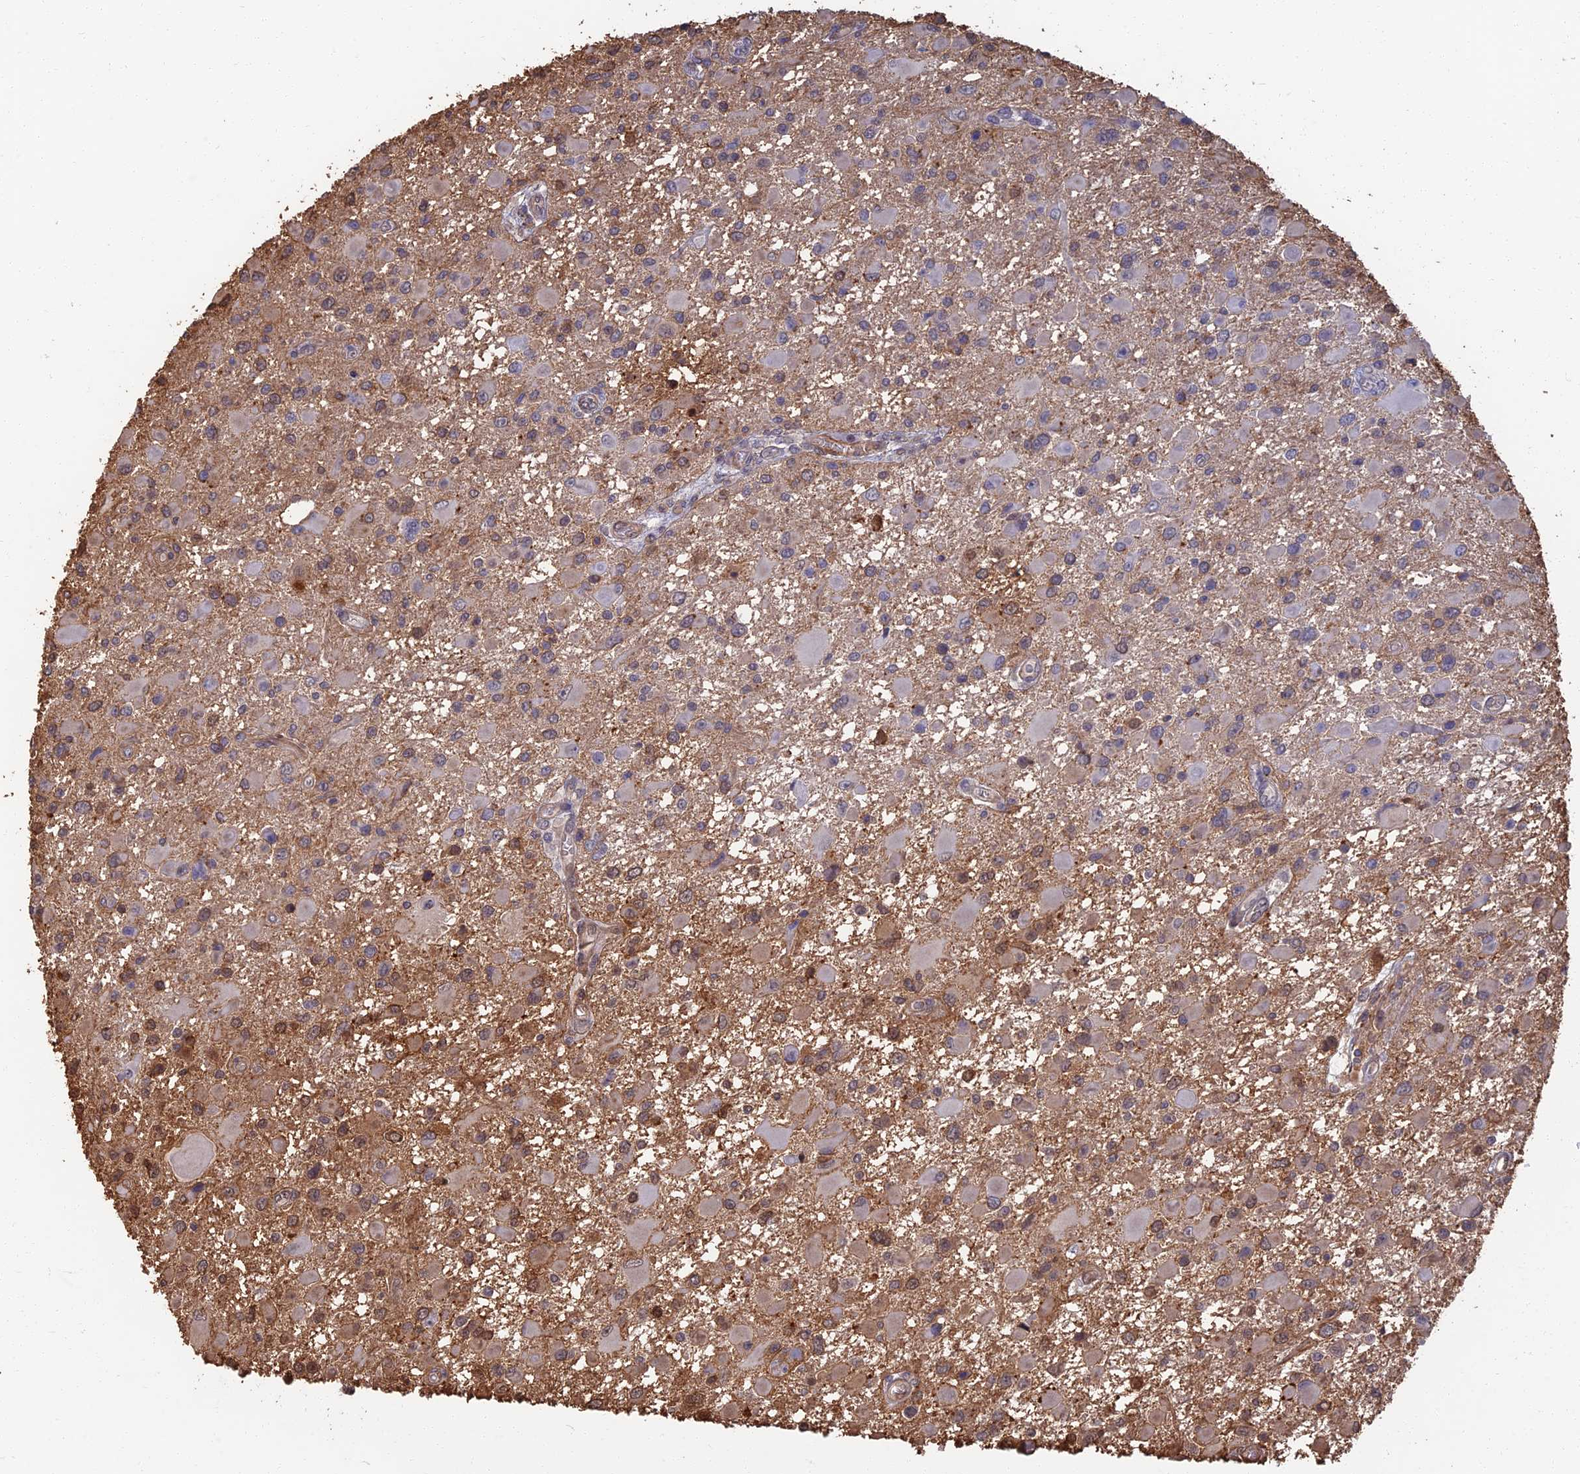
{"staining": {"intensity": "negative", "quantity": "none", "location": "none"}, "tissue": "glioma", "cell_type": "Tumor cells", "image_type": "cancer", "snomed": [{"axis": "morphology", "description": "Glioma, malignant, High grade"}, {"axis": "topography", "description": "Brain"}], "caption": "This is a image of IHC staining of malignant glioma (high-grade), which shows no expression in tumor cells.", "gene": "LRRN3", "patient": {"sex": "male", "age": 53}}